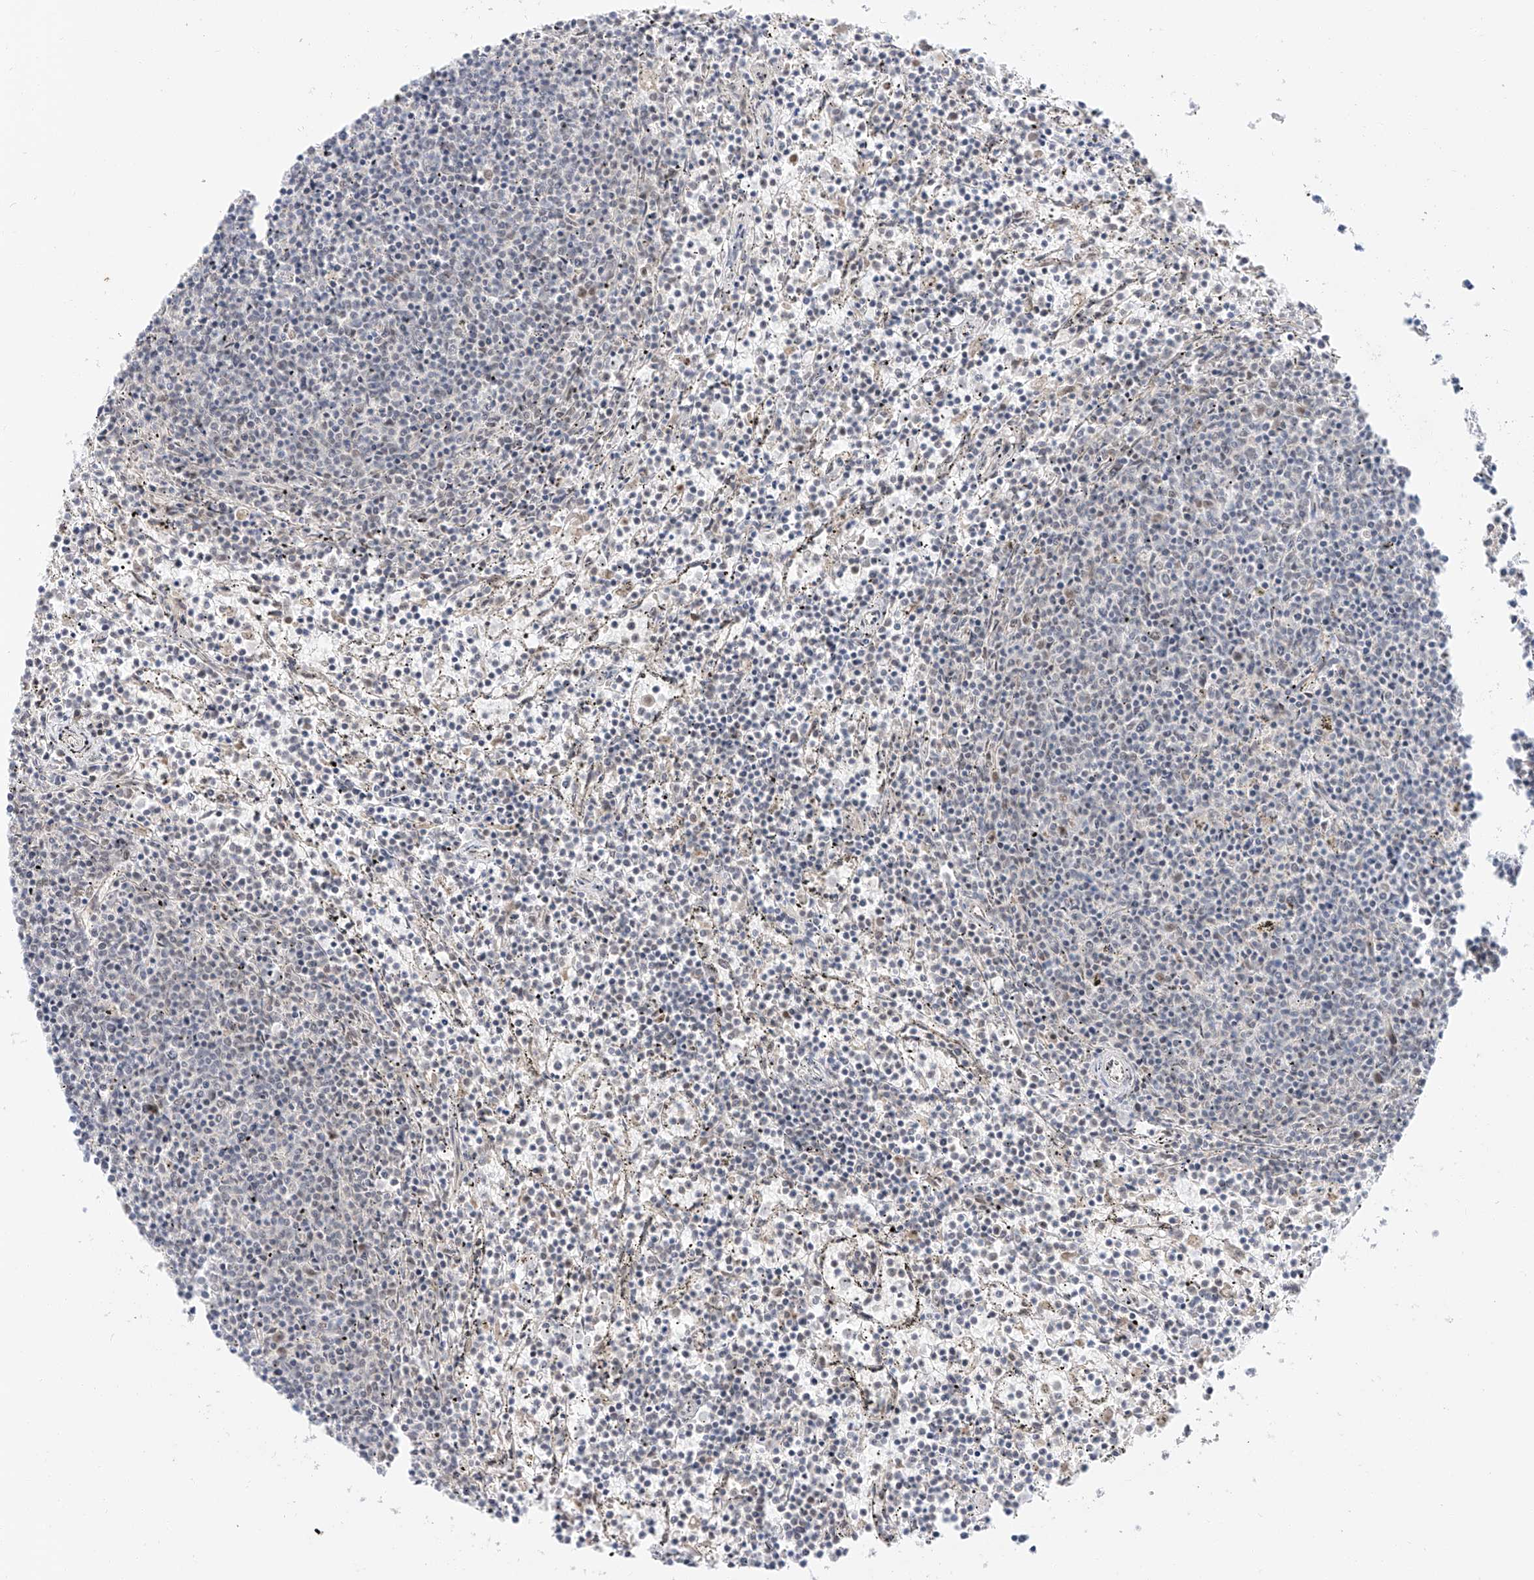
{"staining": {"intensity": "negative", "quantity": "none", "location": "none"}, "tissue": "lymphoma", "cell_type": "Tumor cells", "image_type": "cancer", "snomed": [{"axis": "morphology", "description": "Malignant lymphoma, non-Hodgkin's type, Low grade"}, {"axis": "topography", "description": "Spleen"}], "caption": "A high-resolution histopathology image shows immunohistochemistry staining of low-grade malignant lymphoma, non-Hodgkin's type, which displays no significant staining in tumor cells.", "gene": "POGK", "patient": {"sex": "female", "age": 50}}